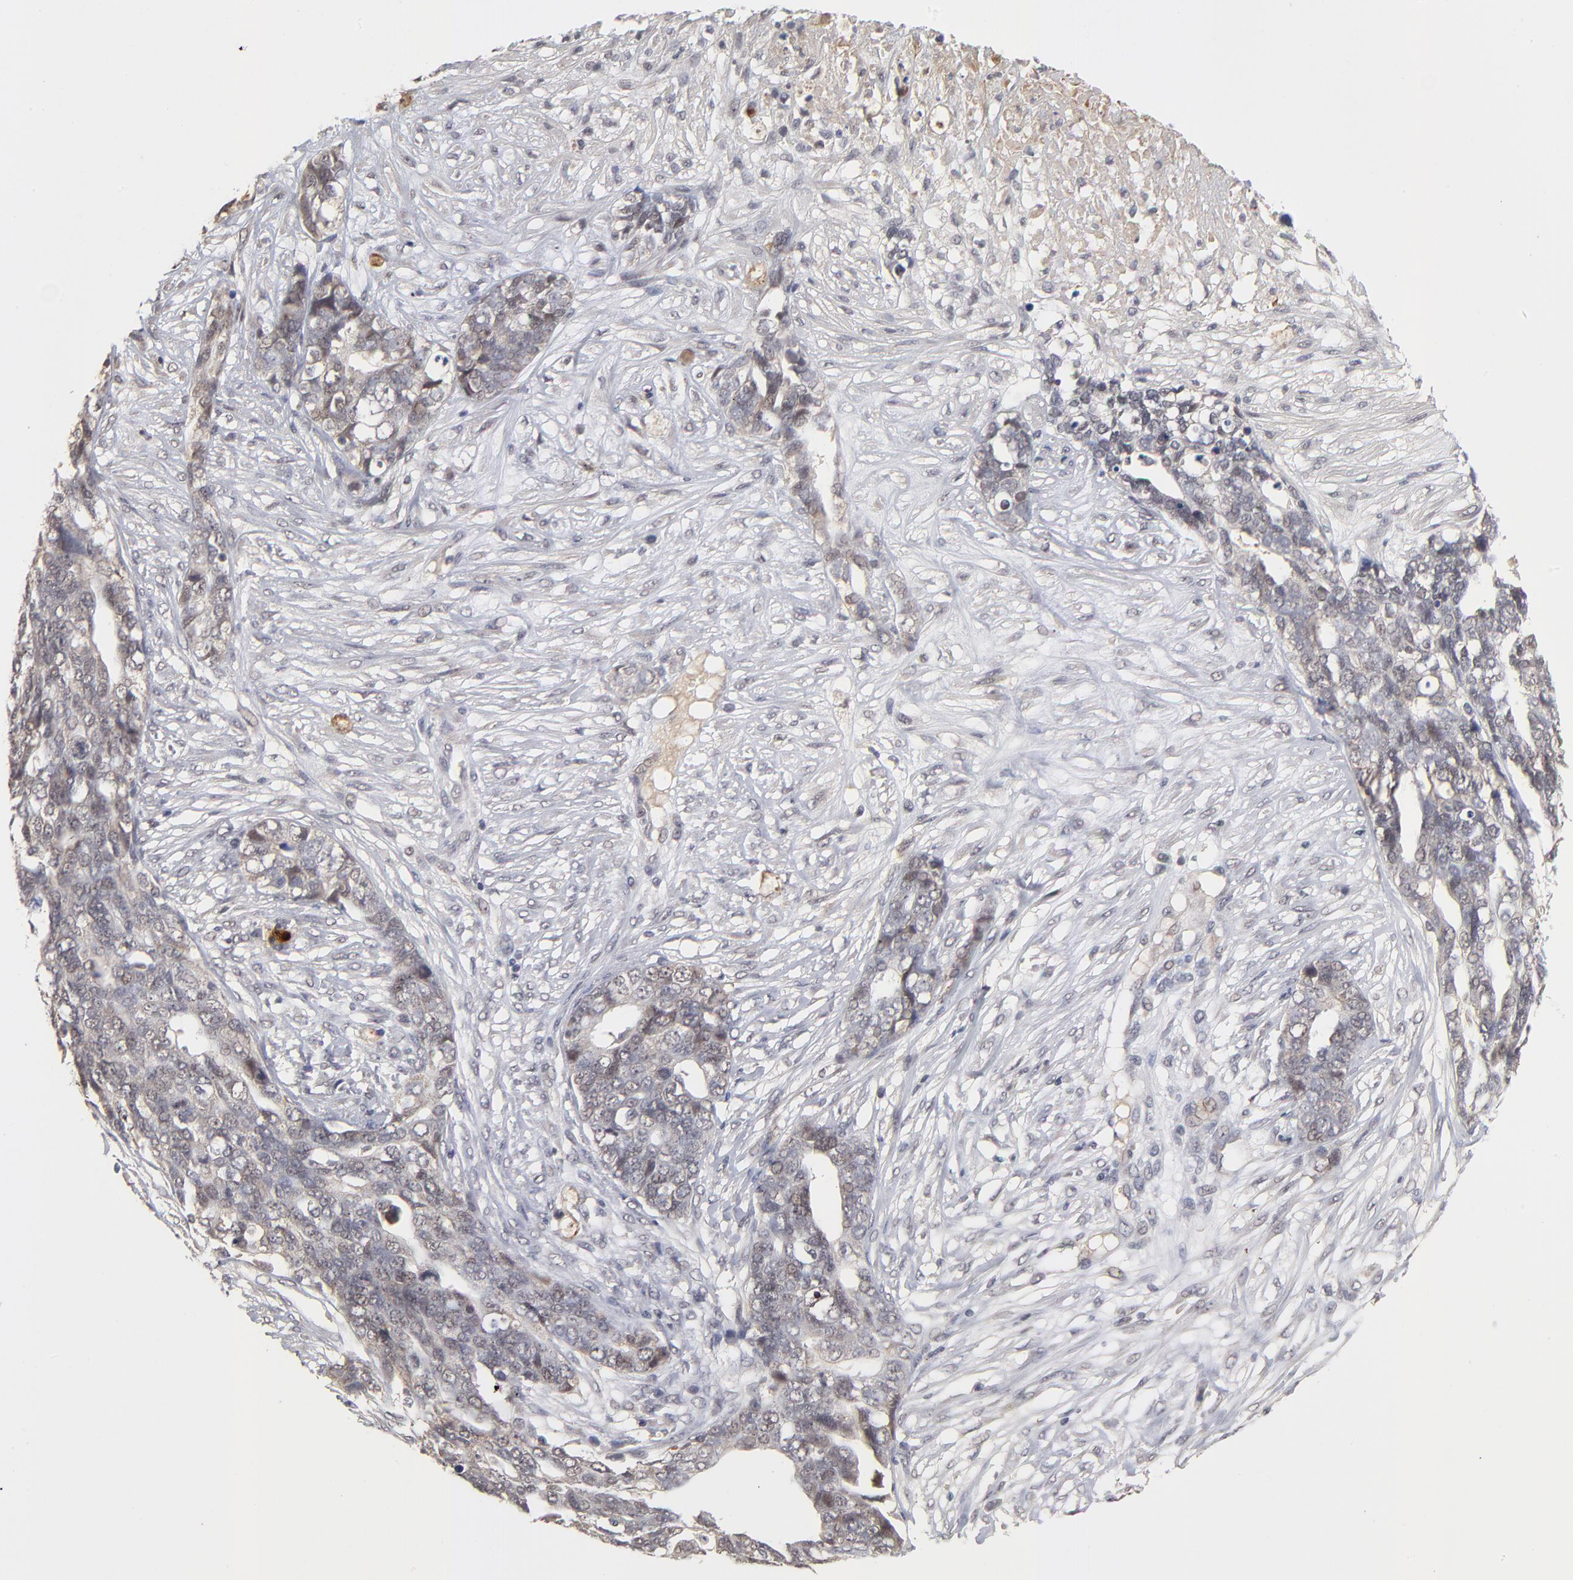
{"staining": {"intensity": "weak", "quantity": "<25%", "location": "cytoplasmic/membranous"}, "tissue": "ovarian cancer", "cell_type": "Tumor cells", "image_type": "cancer", "snomed": [{"axis": "morphology", "description": "Normal tissue, NOS"}, {"axis": "morphology", "description": "Cystadenocarcinoma, serous, NOS"}, {"axis": "topography", "description": "Fallopian tube"}, {"axis": "topography", "description": "Ovary"}], "caption": "A photomicrograph of ovarian serous cystadenocarcinoma stained for a protein displays no brown staining in tumor cells.", "gene": "WSB1", "patient": {"sex": "female", "age": 56}}